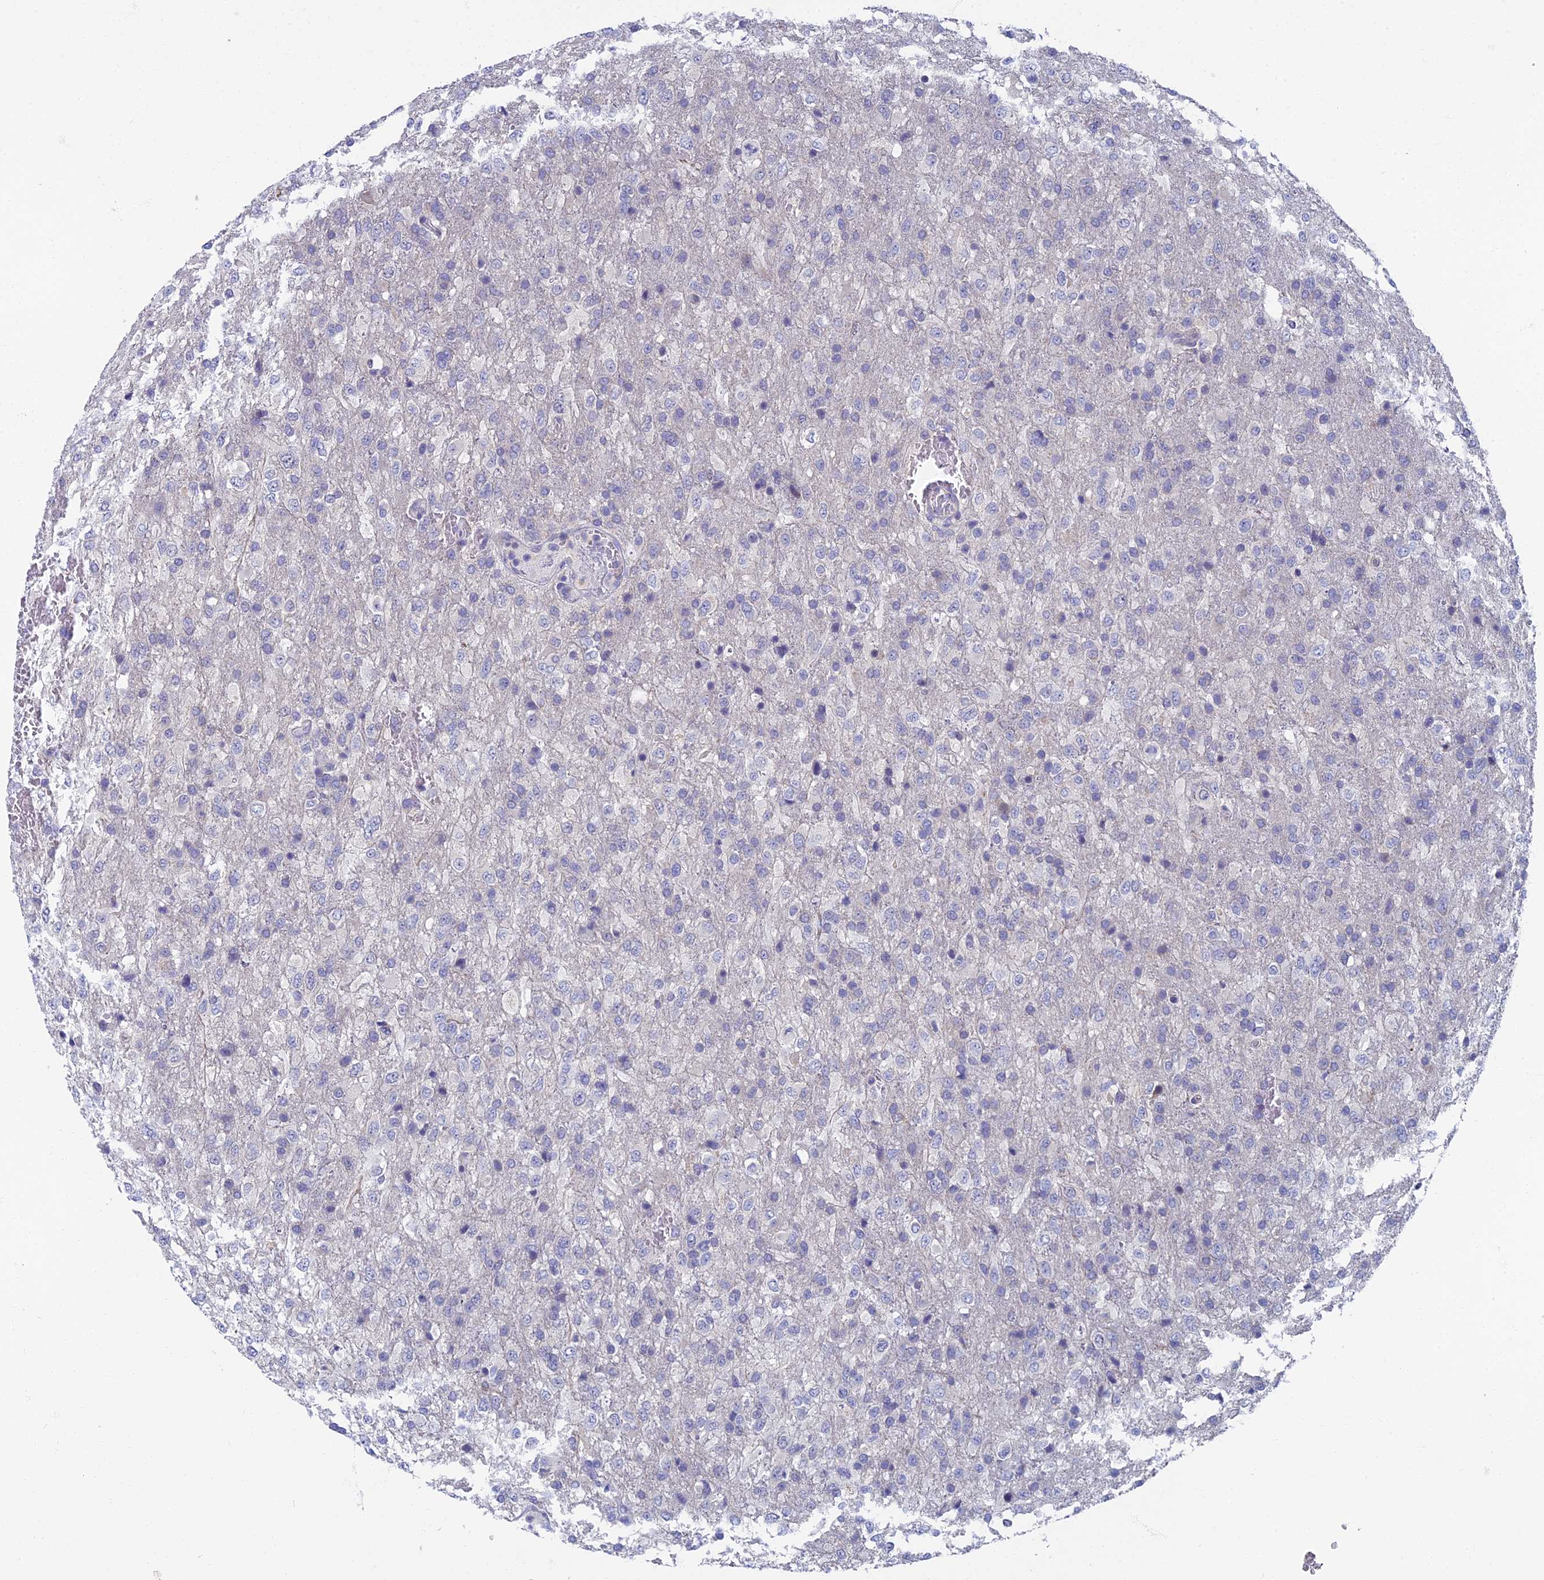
{"staining": {"intensity": "negative", "quantity": "none", "location": "none"}, "tissue": "glioma", "cell_type": "Tumor cells", "image_type": "cancer", "snomed": [{"axis": "morphology", "description": "Glioma, malignant, High grade"}, {"axis": "topography", "description": "Brain"}], "caption": "Photomicrograph shows no significant protein staining in tumor cells of glioma.", "gene": "SPIN4", "patient": {"sex": "female", "age": 74}}